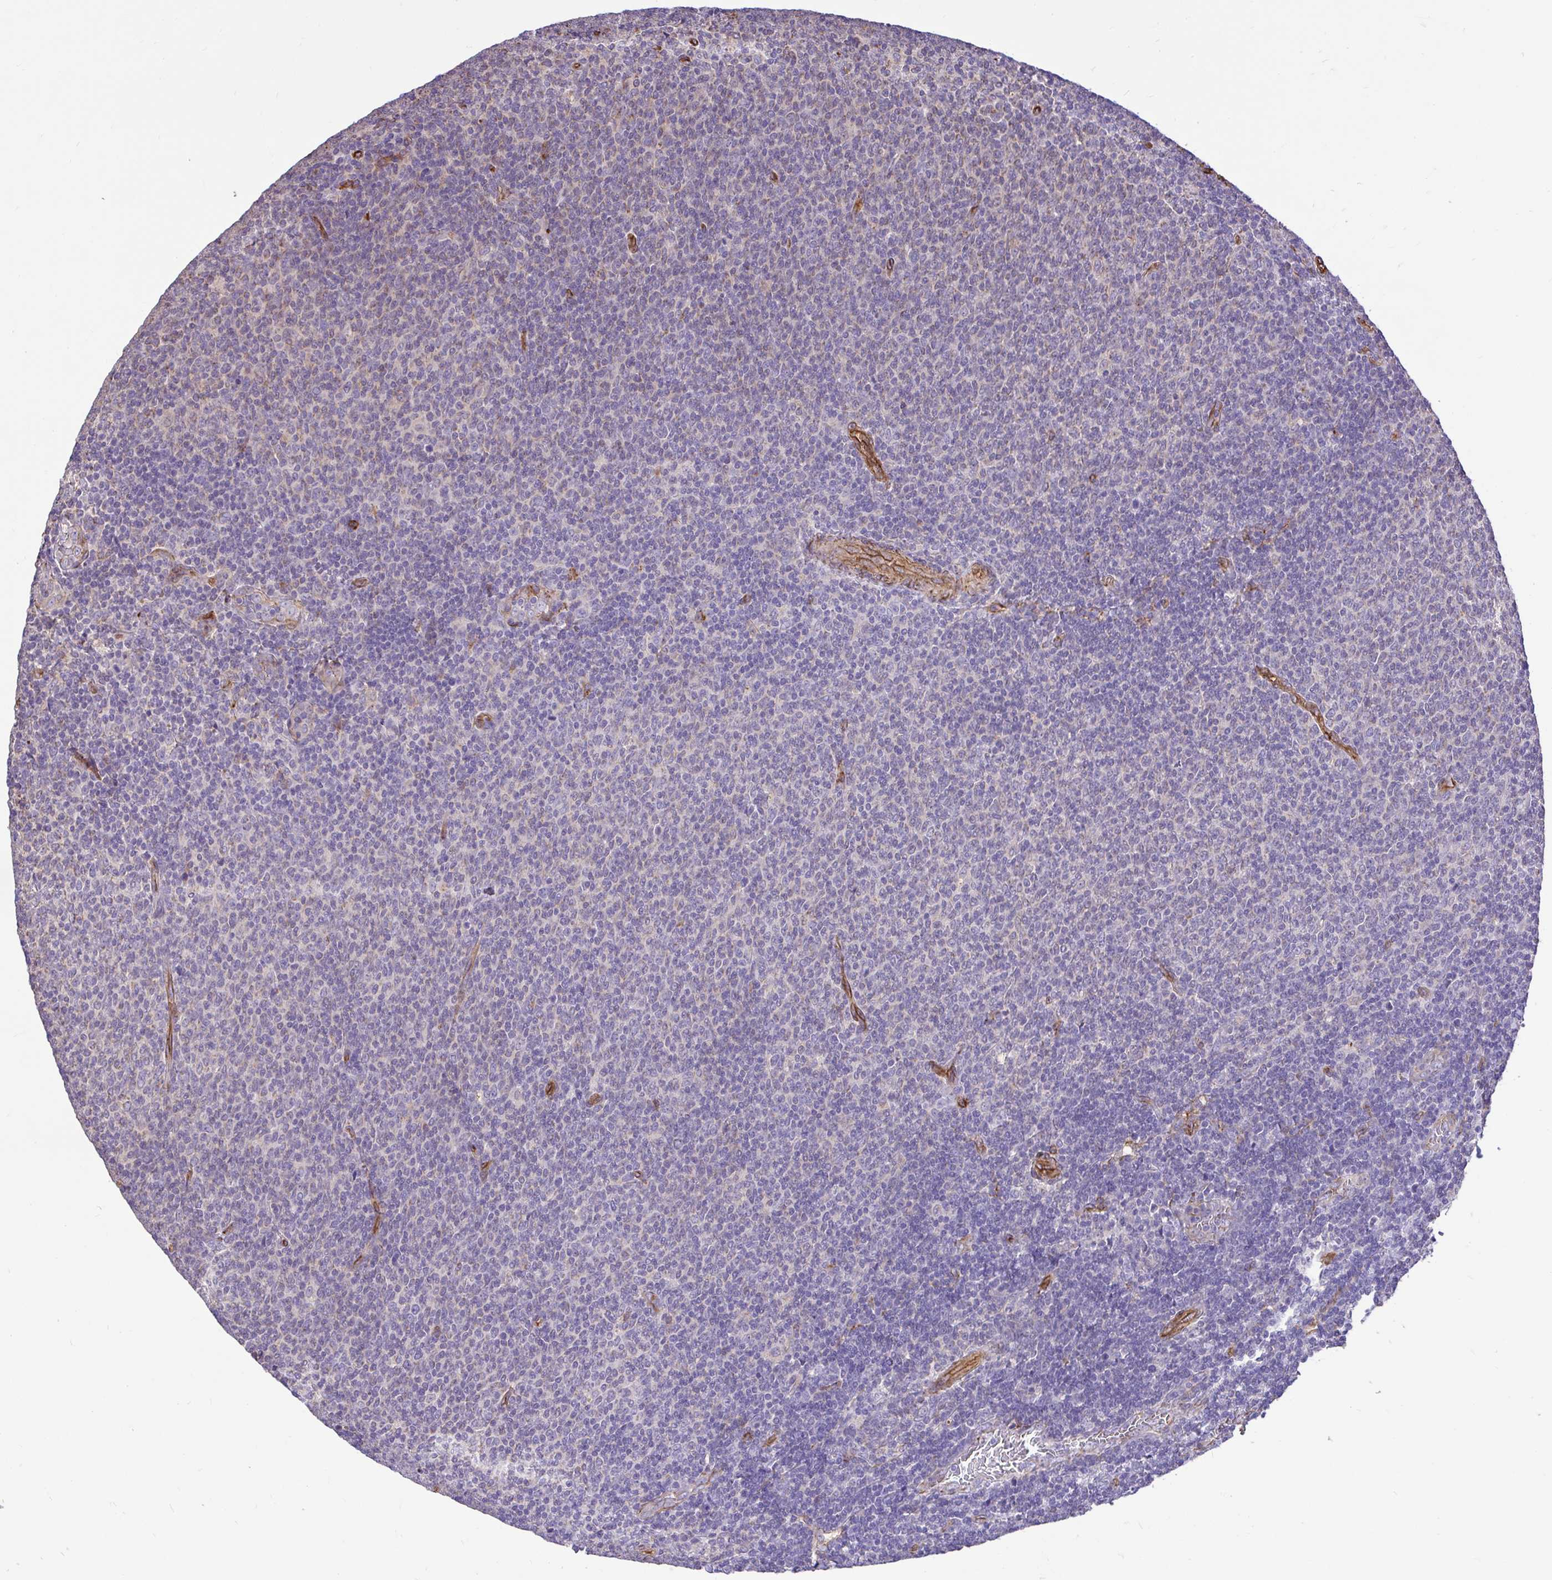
{"staining": {"intensity": "negative", "quantity": "none", "location": "none"}, "tissue": "lymphoma", "cell_type": "Tumor cells", "image_type": "cancer", "snomed": [{"axis": "morphology", "description": "Malignant lymphoma, non-Hodgkin's type, Low grade"}, {"axis": "topography", "description": "Lymph node"}], "caption": "Immunohistochemistry (IHC) micrograph of lymphoma stained for a protein (brown), which exhibits no expression in tumor cells.", "gene": "PTPRK", "patient": {"sex": "male", "age": 52}}